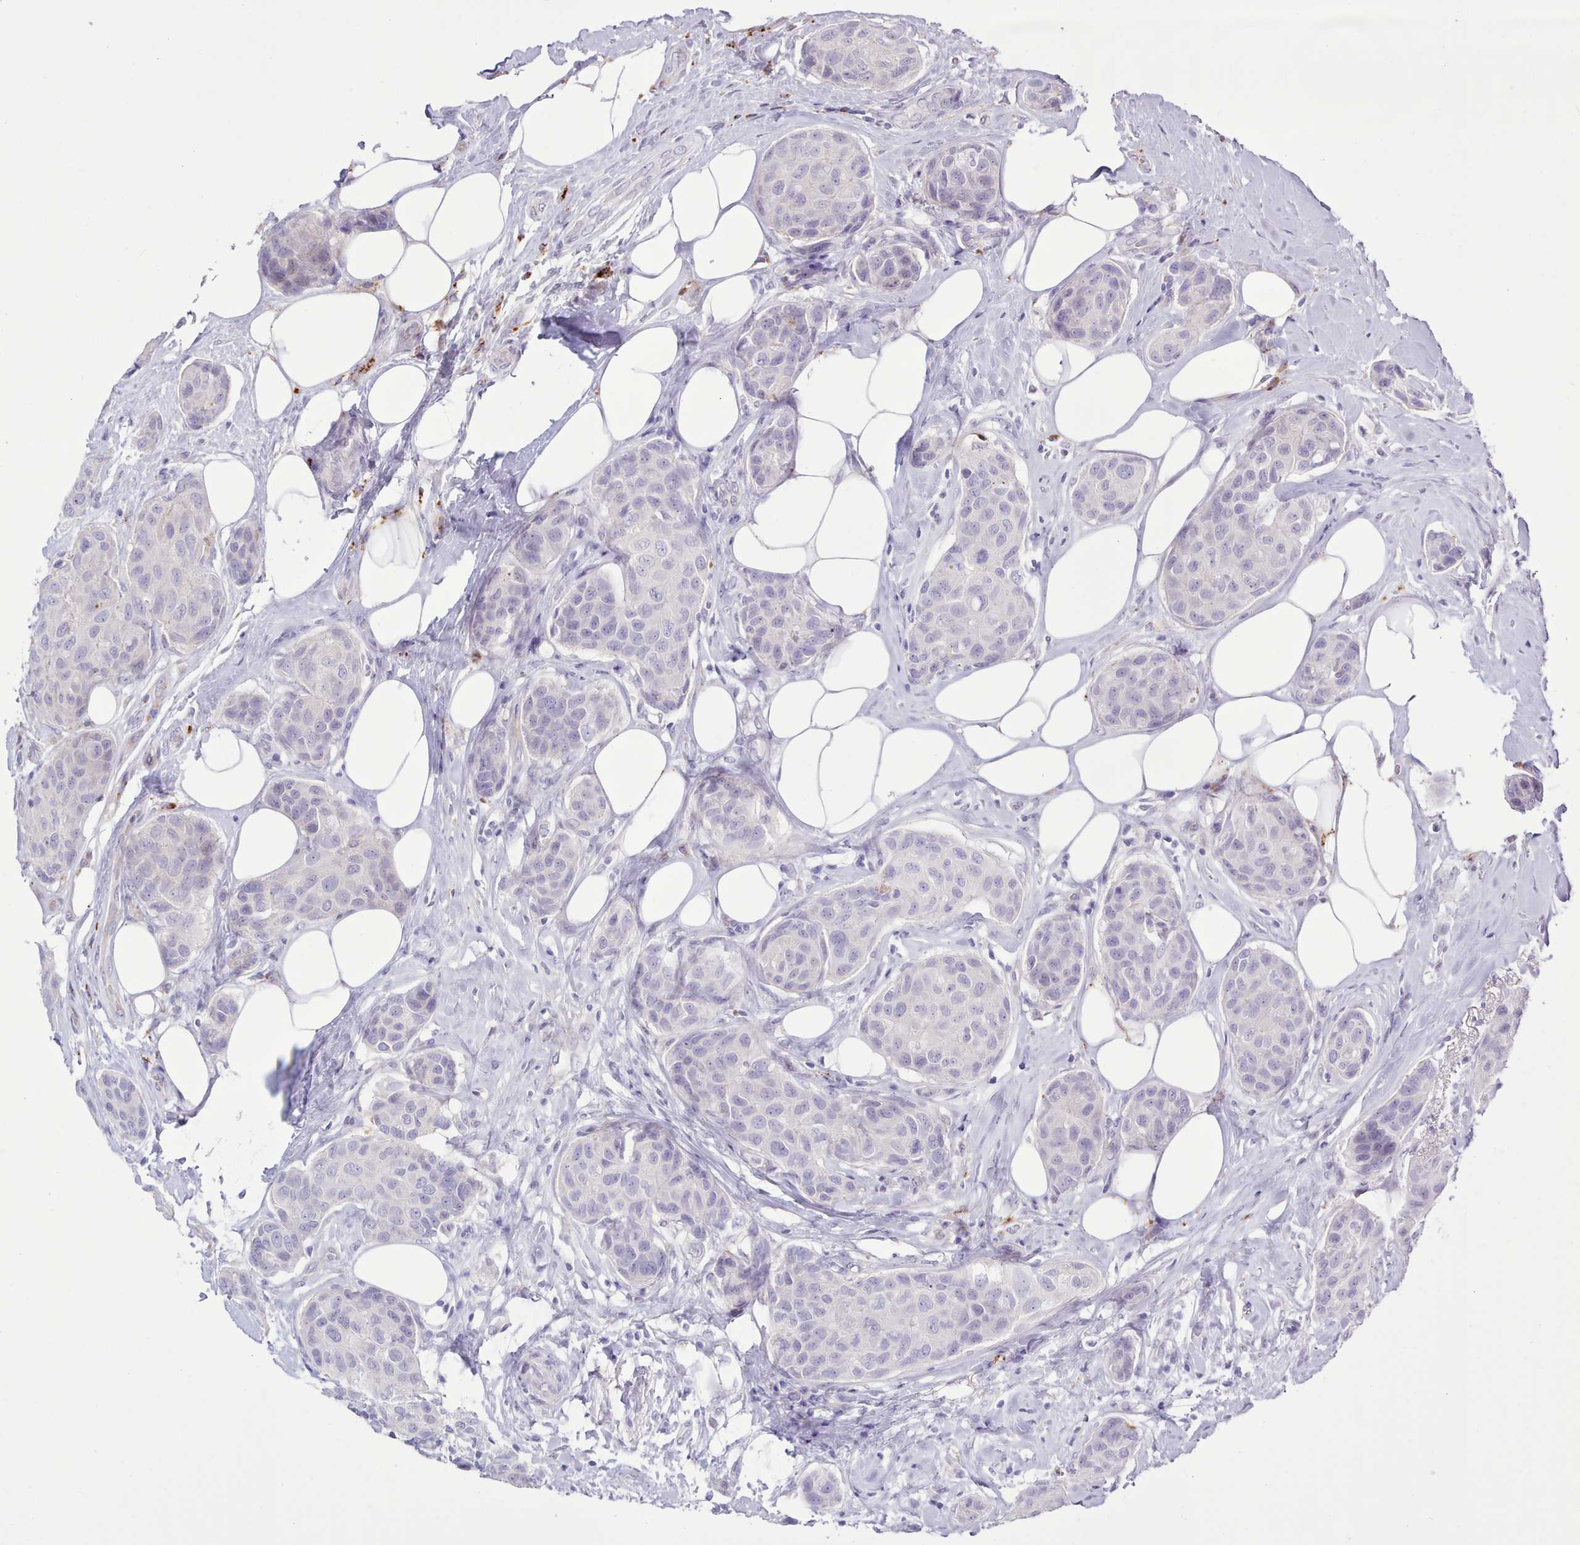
{"staining": {"intensity": "negative", "quantity": "none", "location": "none"}, "tissue": "breast cancer", "cell_type": "Tumor cells", "image_type": "cancer", "snomed": [{"axis": "morphology", "description": "Duct carcinoma"}, {"axis": "topography", "description": "Breast"}, {"axis": "topography", "description": "Lymph node"}], "caption": "Immunohistochemistry (IHC) photomicrograph of breast invasive ductal carcinoma stained for a protein (brown), which shows no staining in tumor cells.", "gene": "SRD5A1", "patient": {"sex": "female", "age": 80}}